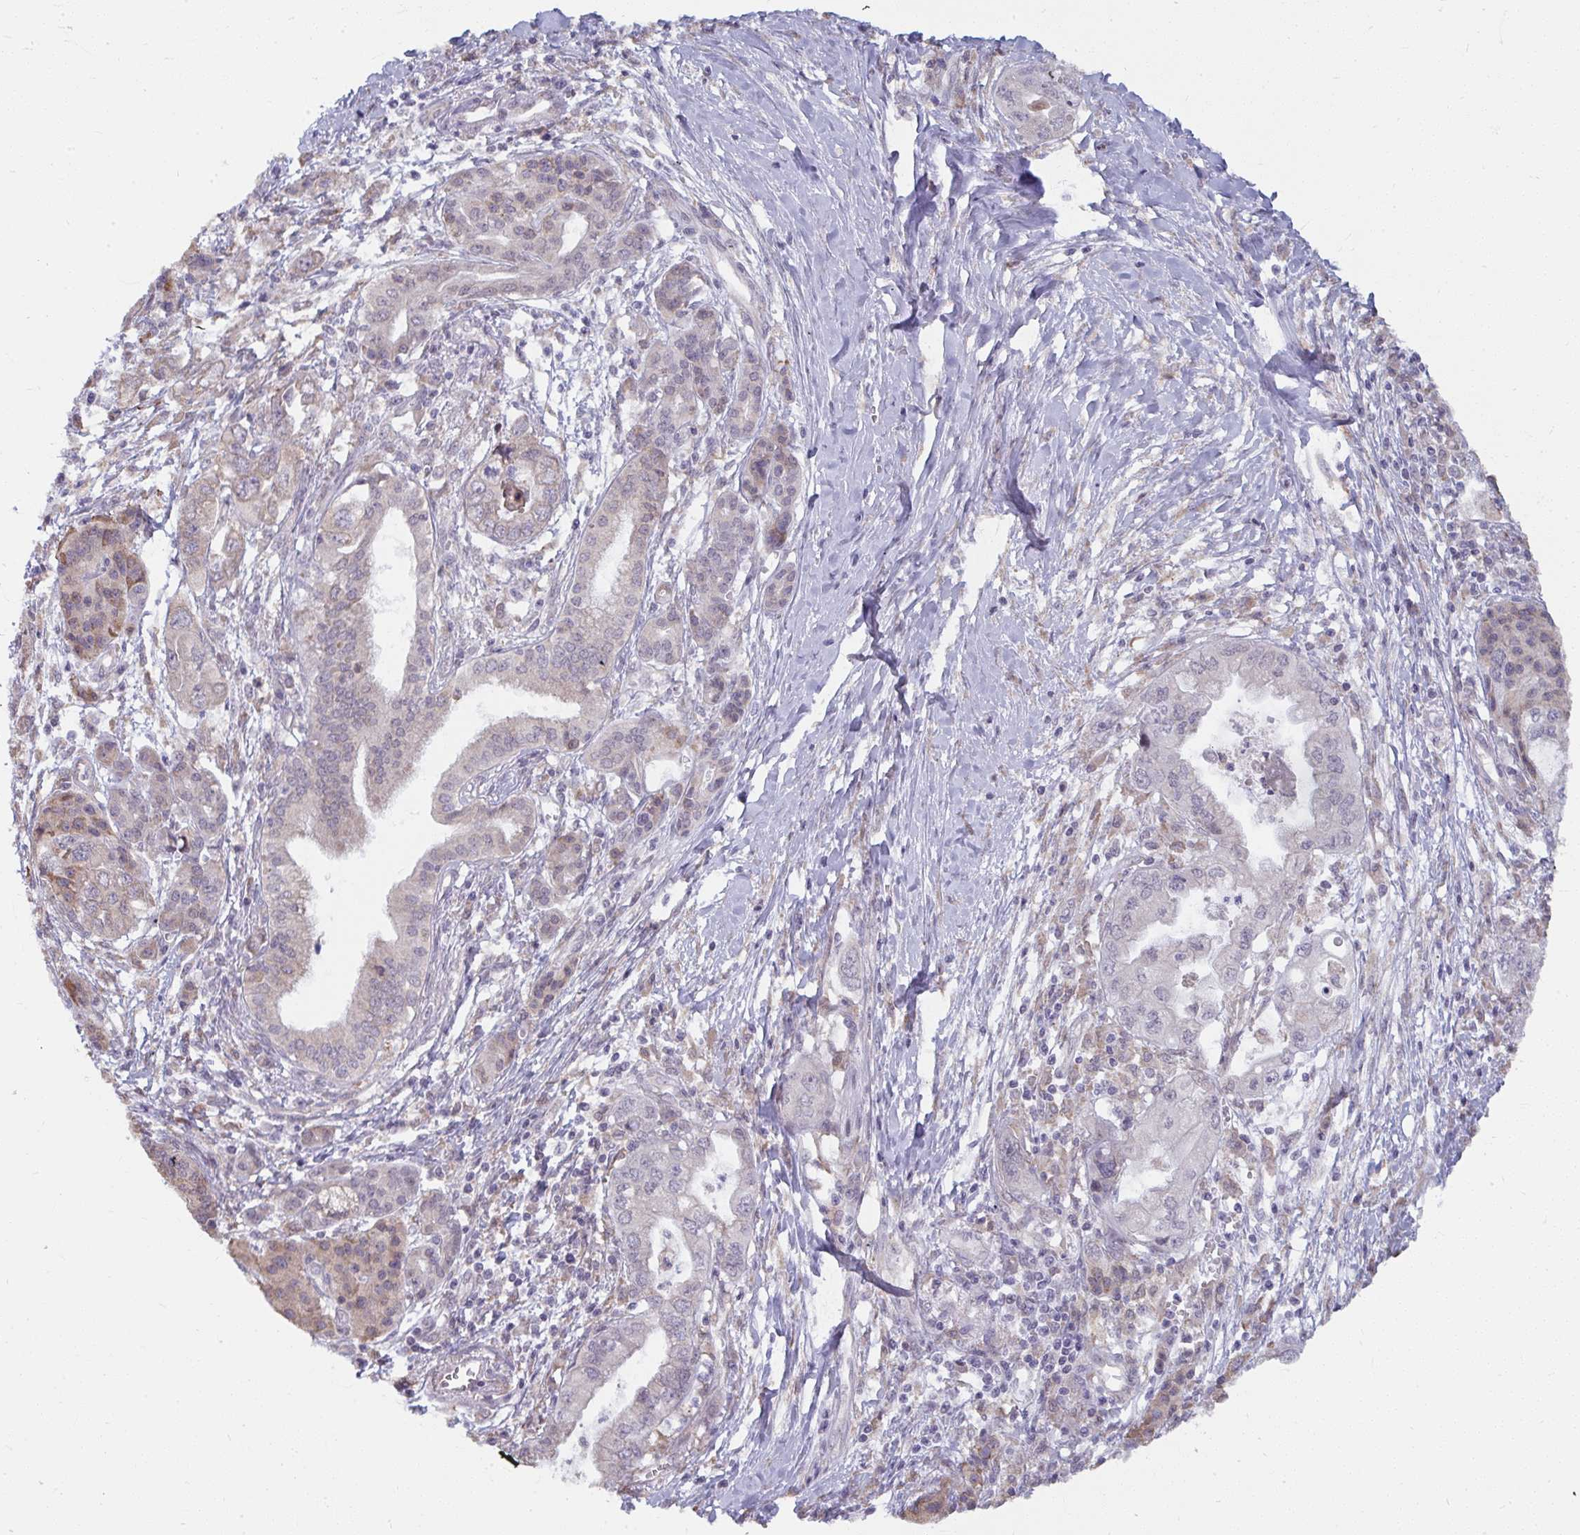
{"staining": {"intensity": "negative", "quantity": "none", "location": "none"}, "tissue": "pancreatic cancer", "cell_type": "Tumor cells", "image_type": "cancer", "snomed": [{"axis": "morphology", "description": "Adenocarcinoma, NOS"}, {"axis": "topography", "description": "Pancreas"}], "caption": "The IHC image has no significant staining in tumor cells of pancreatic cancer tissue.", "gene": "NMNAT1", "patient": {"sex": "male", "age": 68}}